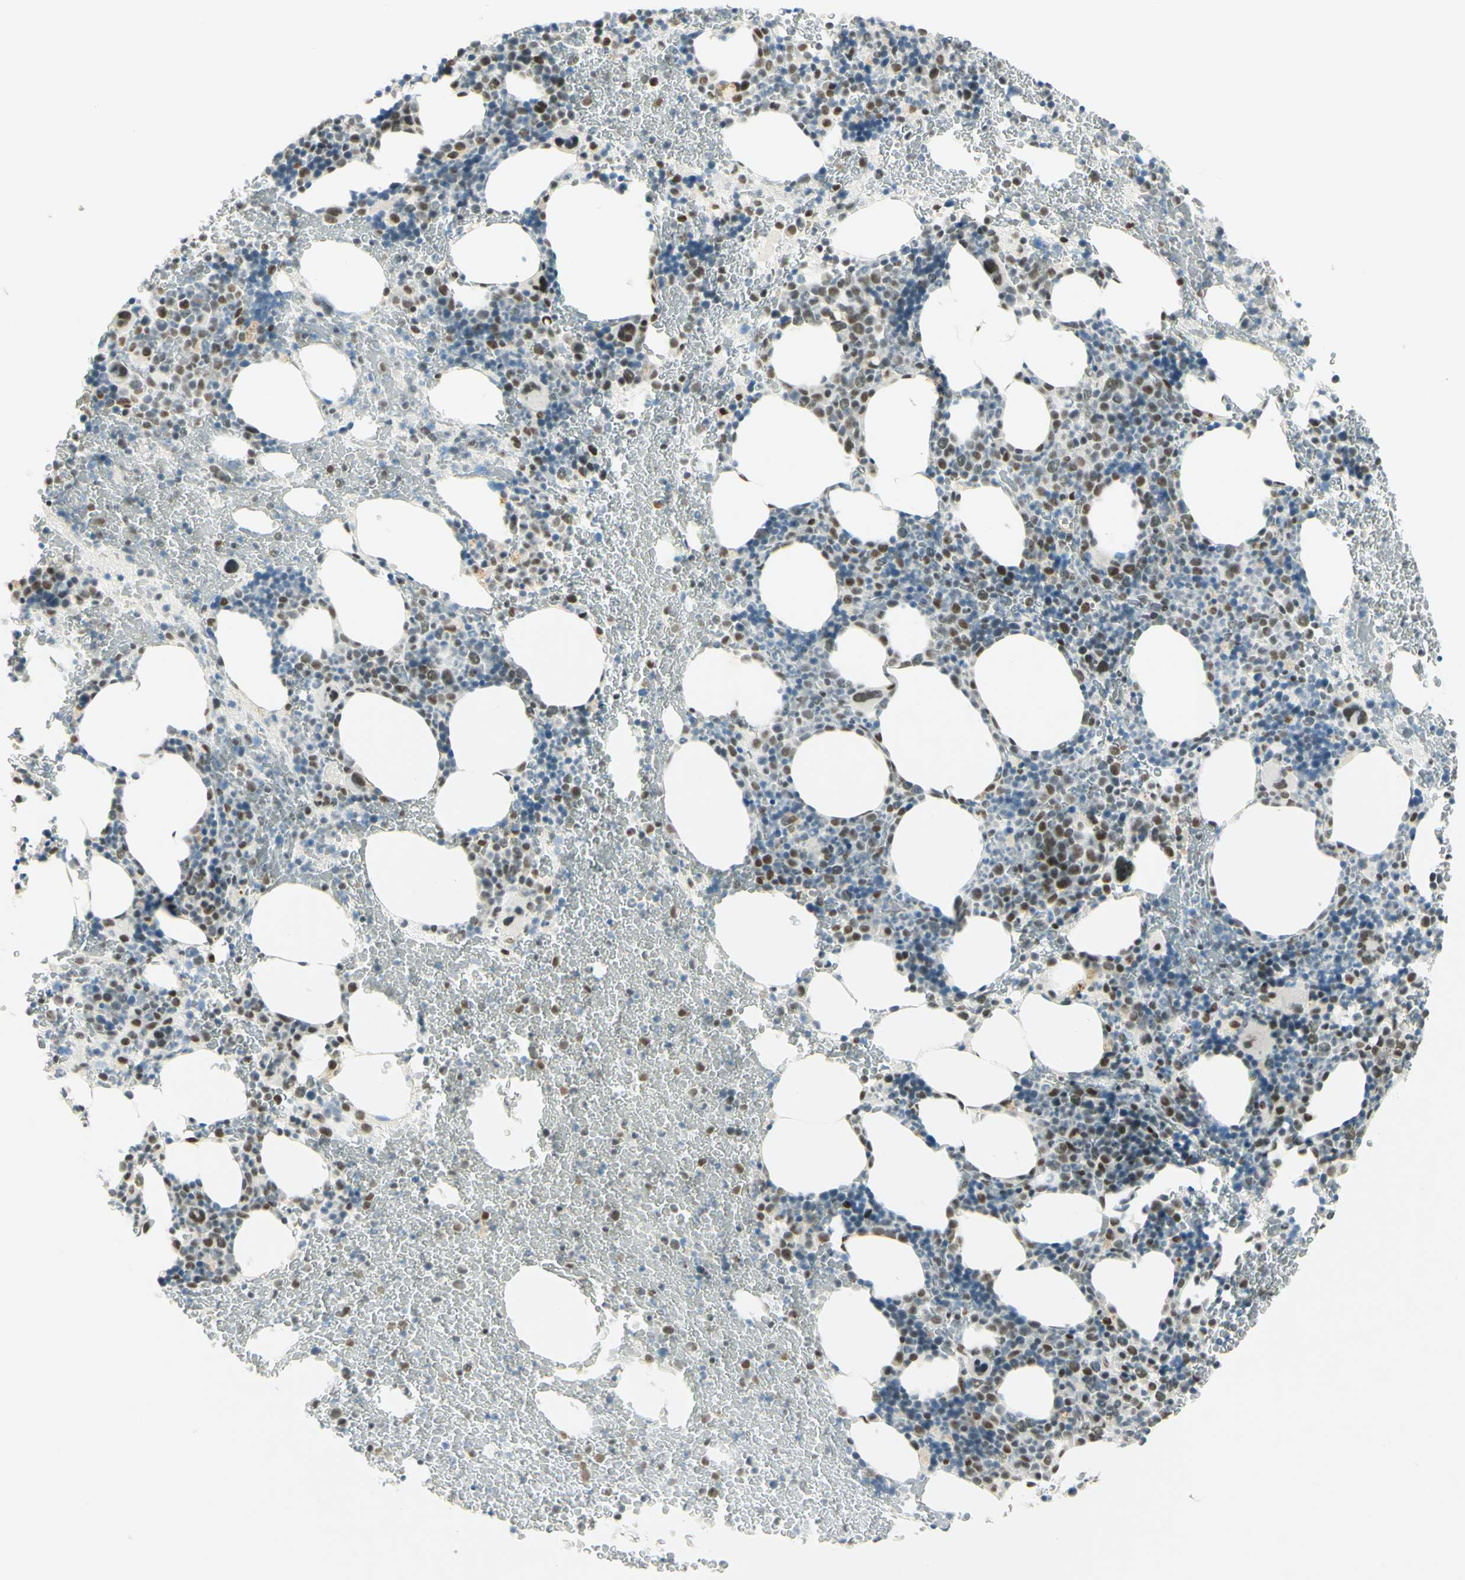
{"staining": {"intensity": "weak", "quantity": "25%-75%", "location": "nuclear"}, "tissue": "bone marrow", "cell_type": "Hematopoietic cells", "image_type": "normal", "snomed": [{"axis": "morphology", "description": "Normal tissue, NOS"}, {"axis": "morphology", "description": "Inflammation, NOS"}, {"axis": "topography", "description": "Bone marrow"}], "caption": "This photomicrograph shows immunohistochemistry (IHC) staining of benign bone marrow, with low weak nuclear staining in approximately 25%-75% of hematopoietic cells.", "gene": "PMS2", "patient": {"sex": "male", "age": 72}}